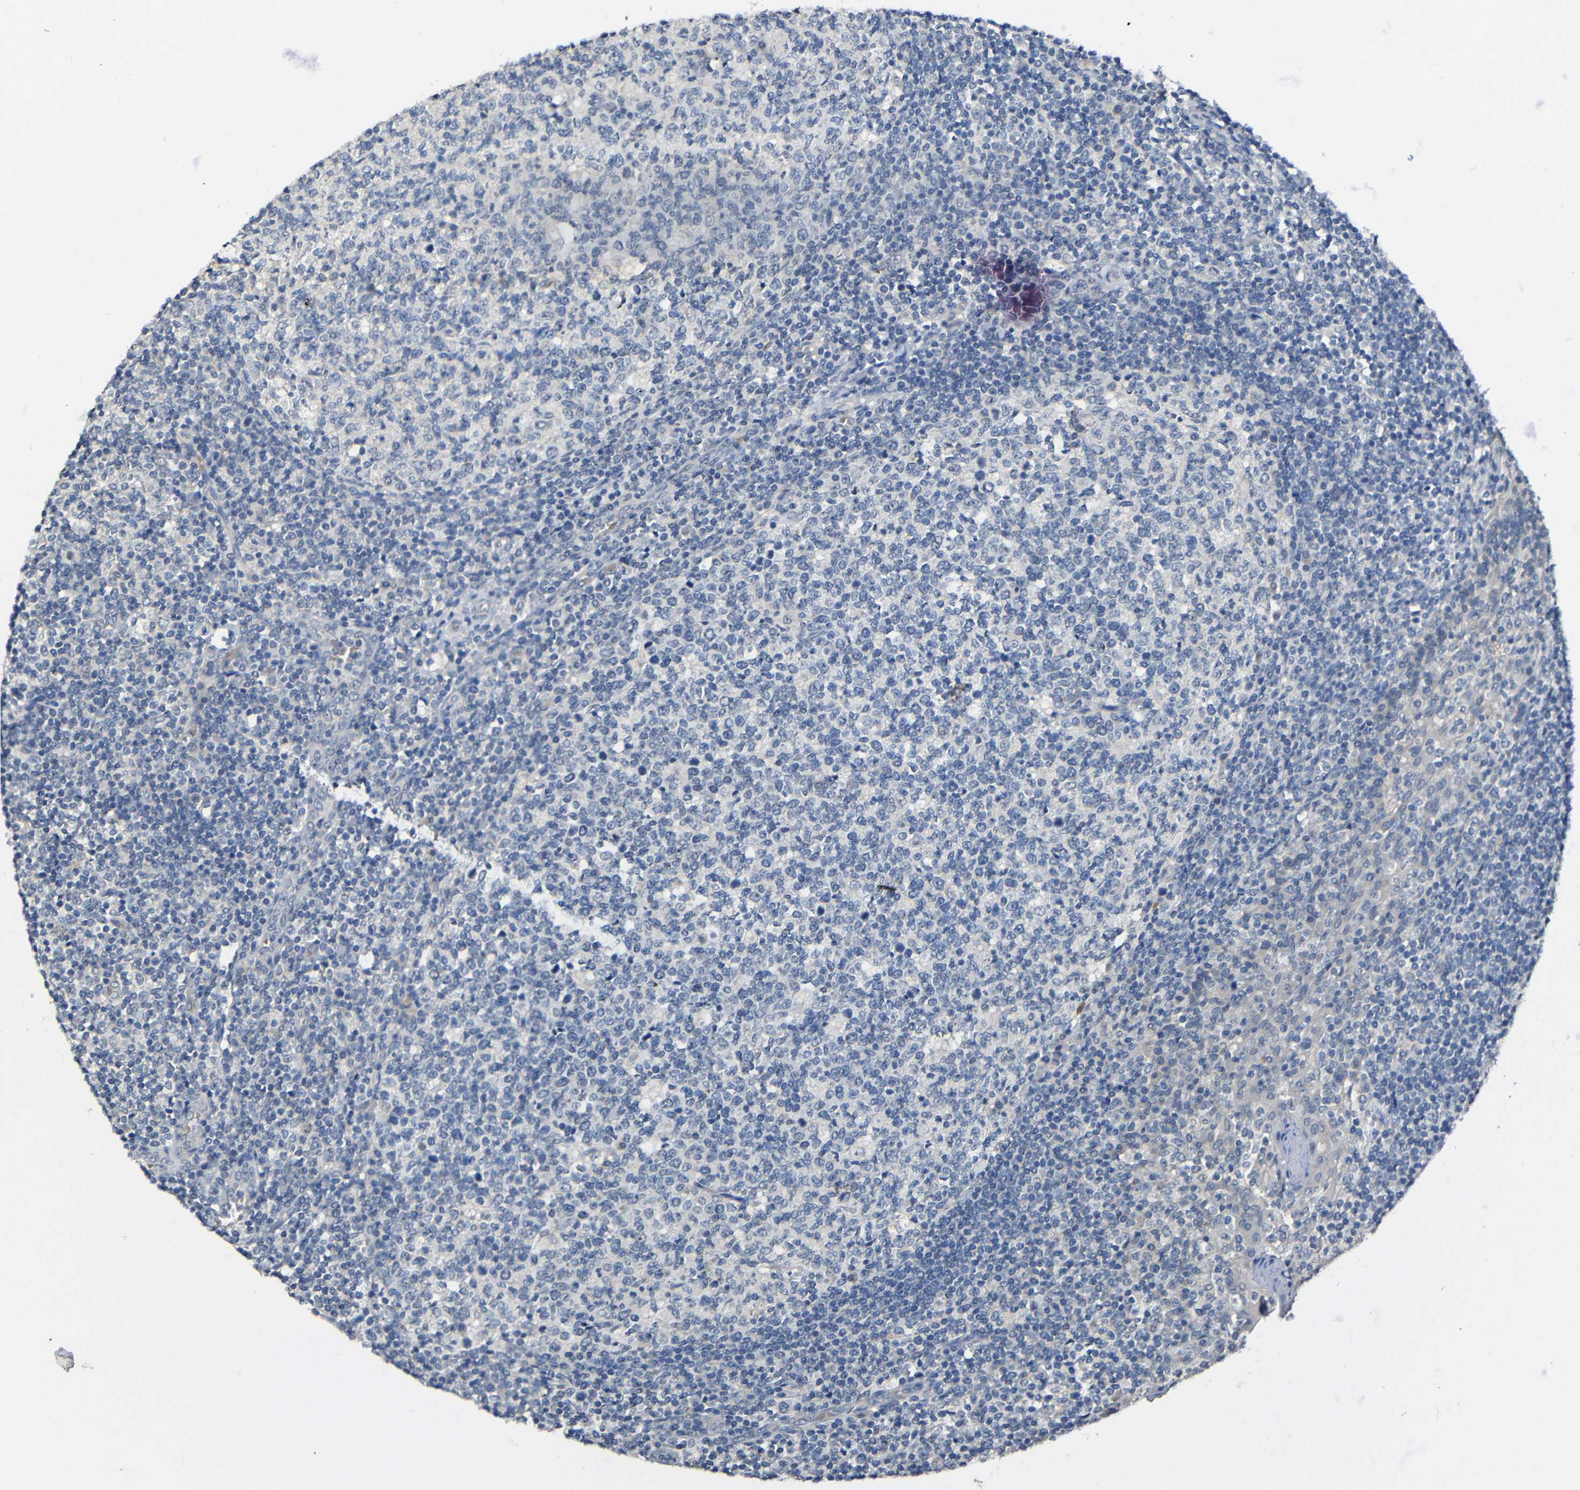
{"staining": {"intensity": "negative", "quantity": "none", "location": "none"}, "tissue": "tonsil", "cell_type": "Germinal center cells", "image_type": "normal", "snomed": [{"axis": "morphology", "description": "Normal tissue, NOS"}, {"axis": "topography", "description": "Tonsil"}], "caption": "High magnification brightfield microscopy of unremarkable tonsil stained with DAB (3,3'-diaminobenzidine) (brown) and counterstained with hematoxylin (blue): germinal center cells show no significant staining. (Immunohistochemistry, brightfield microscopy, high magnification).", "gene": "HNF1A", "patient": {"sex": "female", "age": 19}}